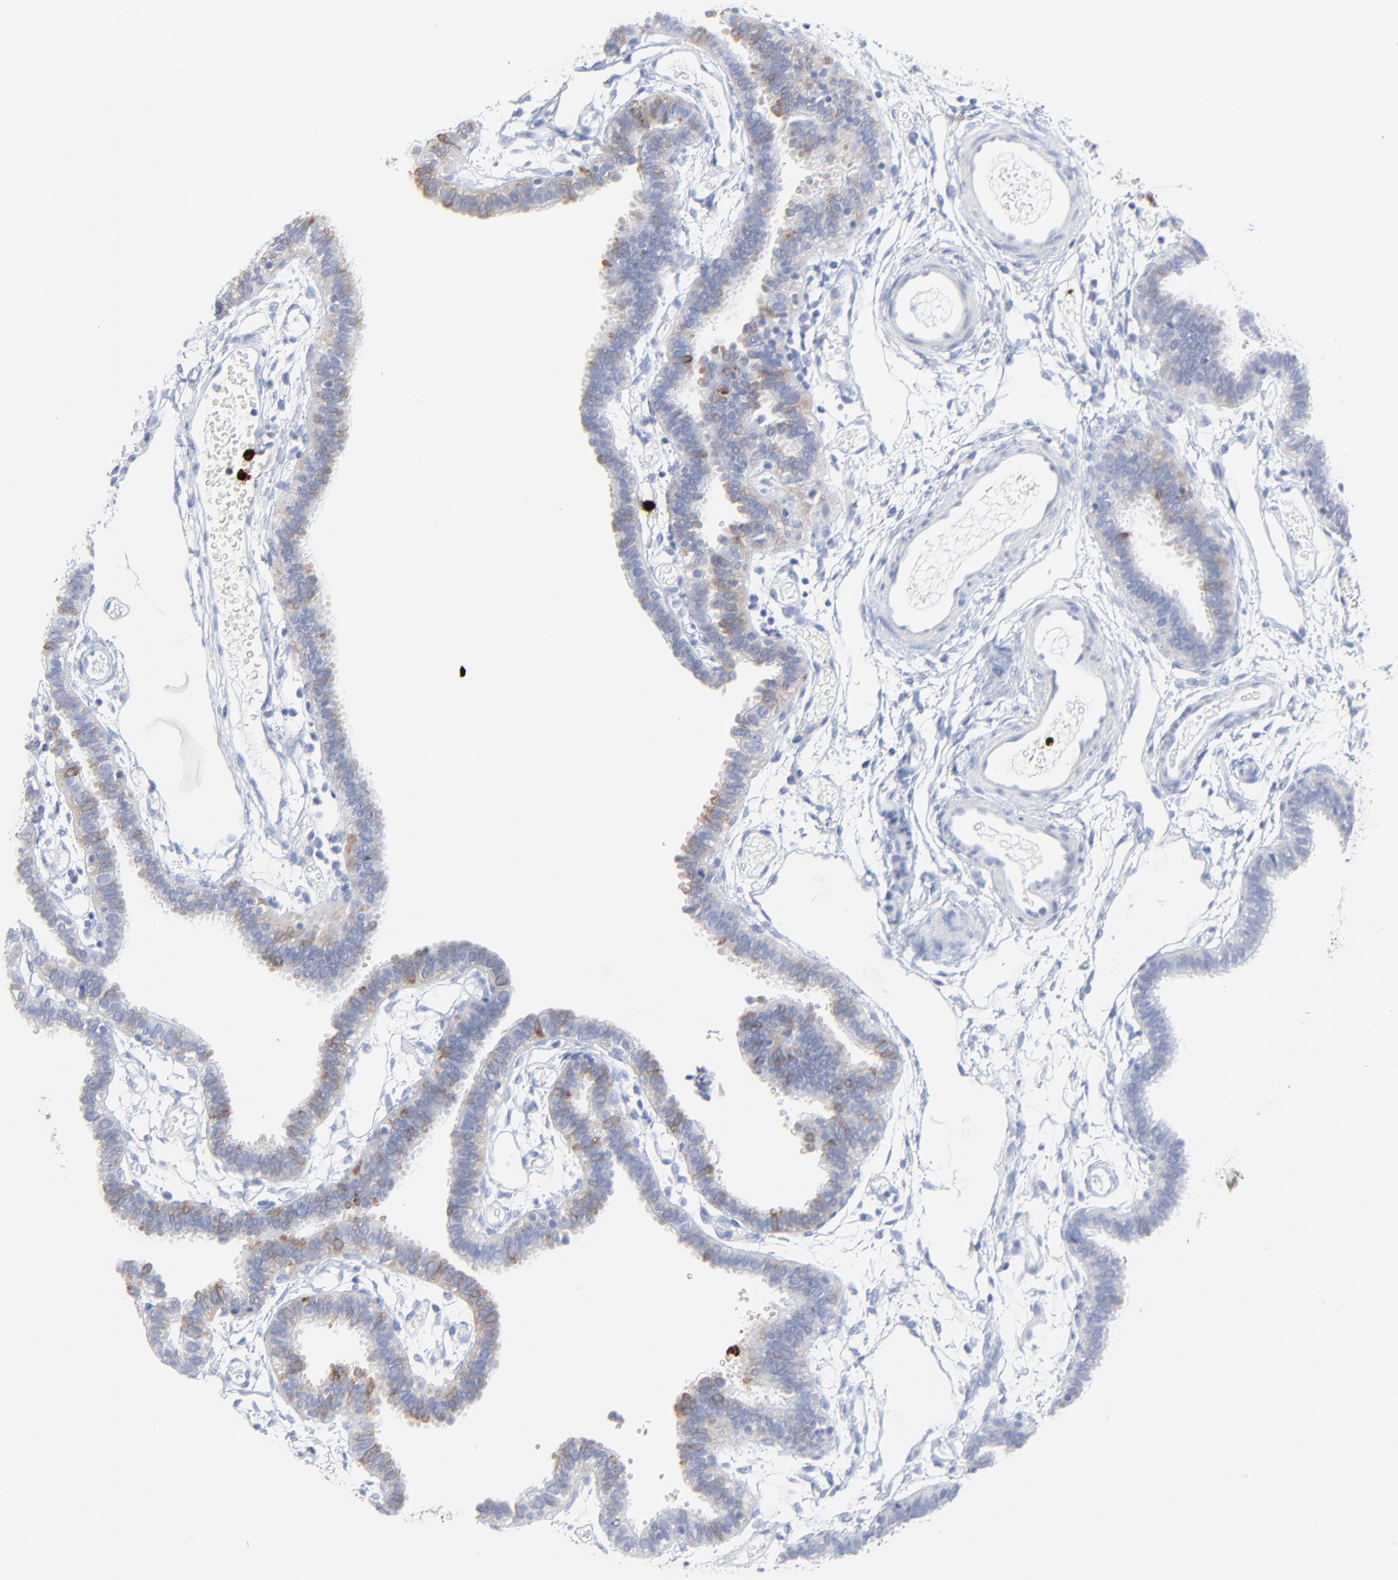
{"staining": {"intensity": "negative", "quantity": "none", "location": "none"}, "tissue": "fallopian tube", "cell_type": "Glandular cells", "image_type": "normal", "snomed": [{"axis": "morphology", "description": "Normal tissue, NOS"}, {"axis": "topography", "description": "Fallopian tube"}], "caption": "Immunohistochemistry (IHC) micrograph of normal human fallopian tube stained for a protein (brown), which demonstrates no expression in glandular cells. (Immunohistochemistry, brightfield microscopy, high magnification).", "gene": "LCN2", "patient": {"sex": "female", "age": 29}}